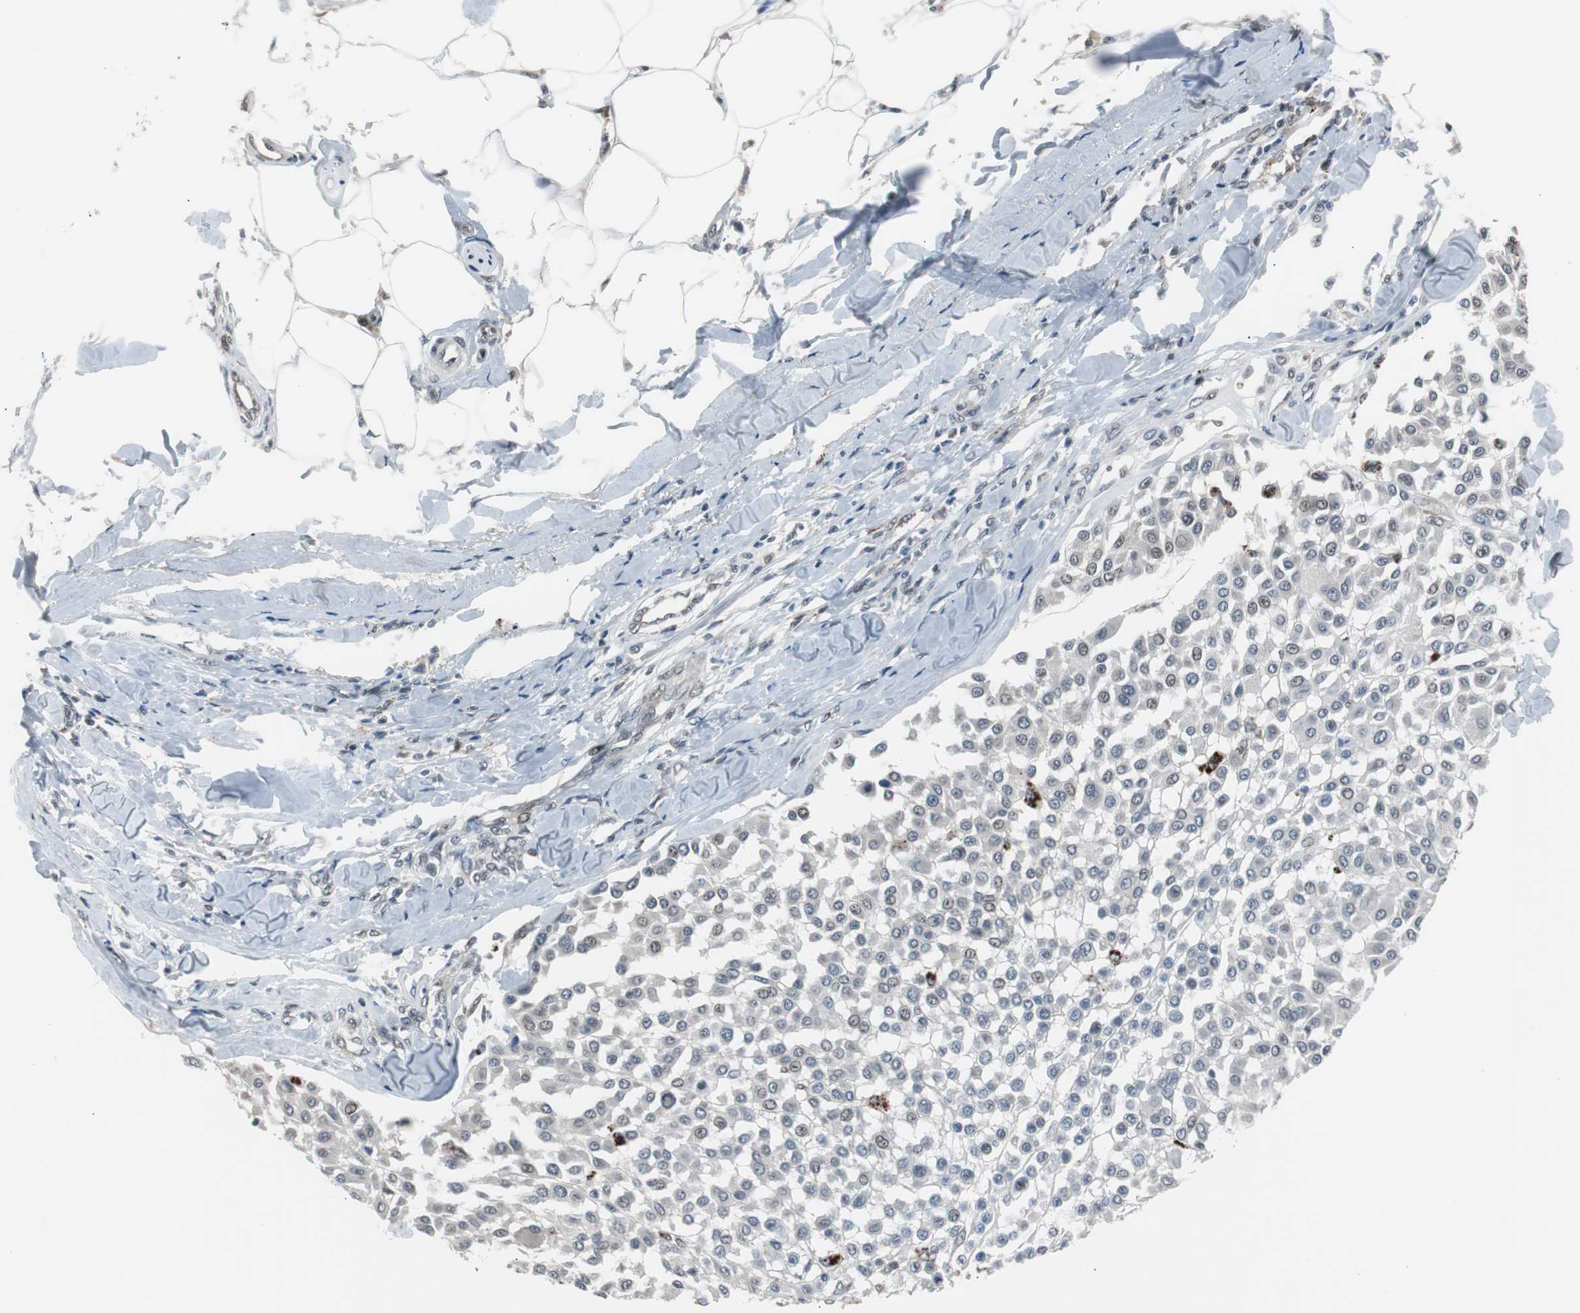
{"staining": {"intensity": "negative", "quantity": "none", "location": "none"}, "tissue": "melanoma", "cell_type": "Tumor cells", "image_type": "cancer", "snomed": [{"axis": "morphology", "description": "Malignant melanoma, Metastatic site"}, {"axis": "topography", "description": "Soft tissue"}], "caption": "This is a micrograph of immunohistochemistry (IHC) staining of melanoma, which shows no expression in tumor cells. (Immunohistochemistry (ihc), brightfield microscopy, high magnification).", "gene": "BOLA1", "patient": {"sex": "male", "age": 41}}